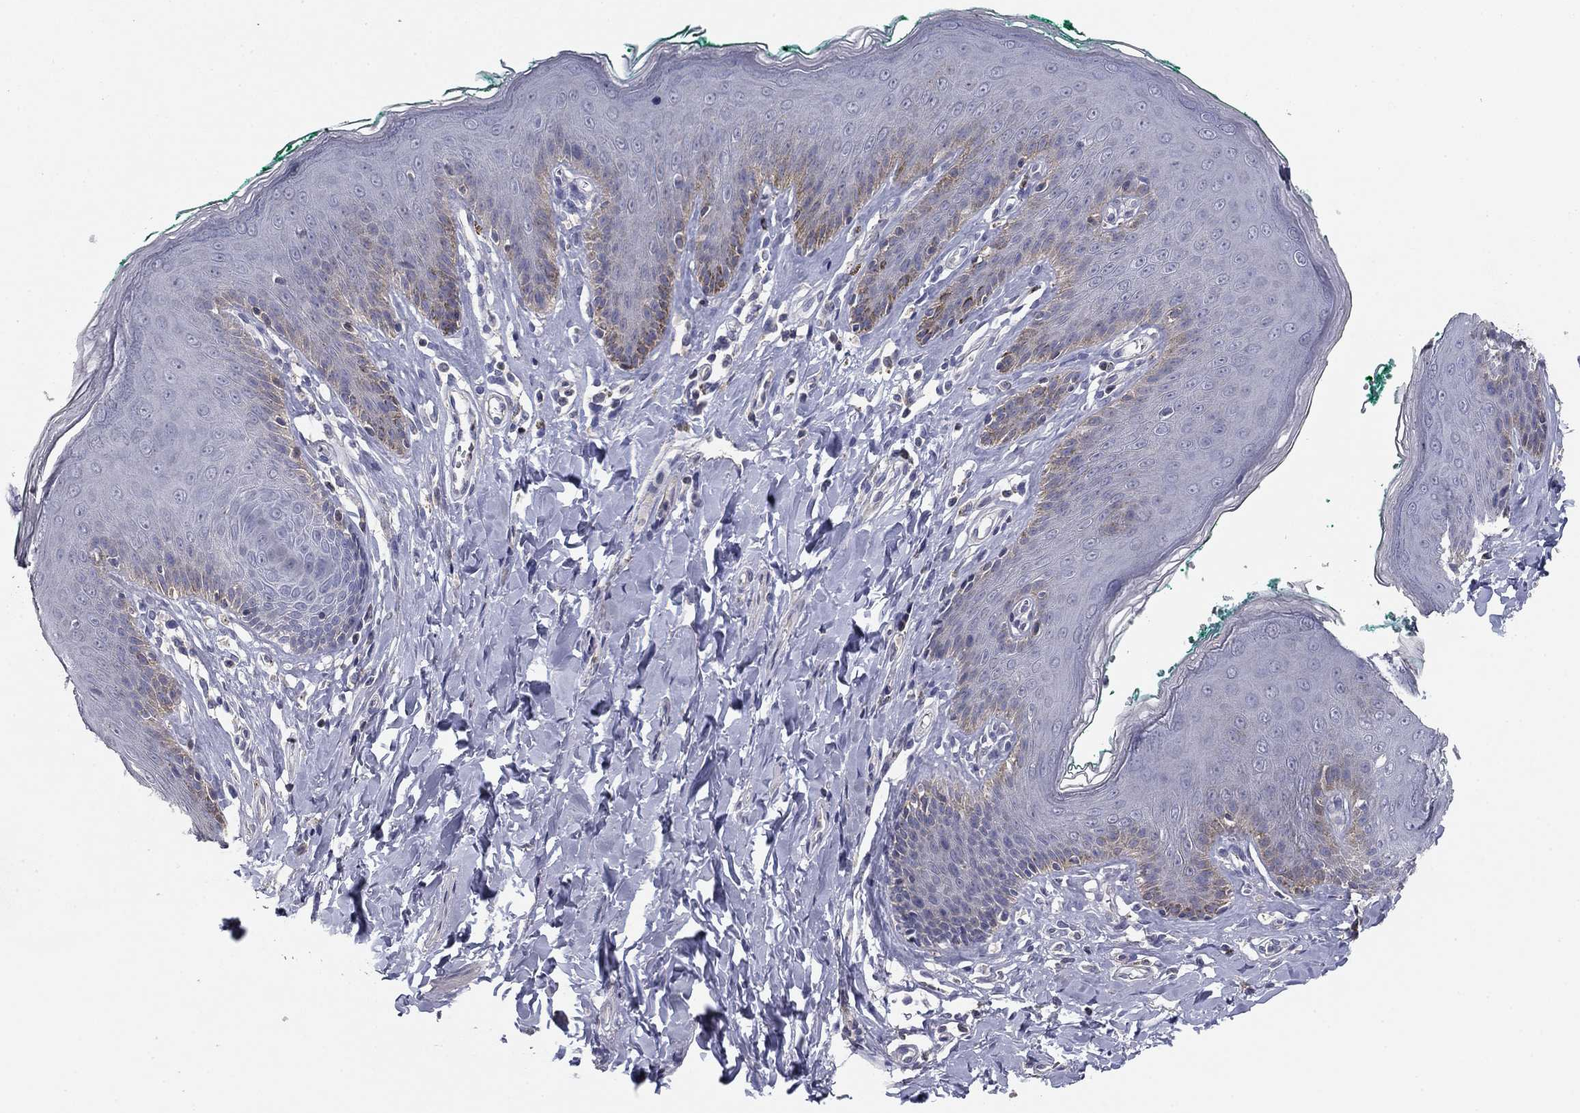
{"staining": {"intensity": "negative", "quantity": "none", "location": "none"}, "tissue": "skin", "cell_type": "Epidermal cells", "image_type": "normal", "snomed": [{"axis": "morphology", "description": "Normal tissue, NOS"}, {"axis": "topography", "description": "Vulva"}], "caption": "An immunohistochemistry photomicrograph of normal skin is shown. There is no staining in epidermal cells of skin. (DAB immunohistochemistry visualized using brightfield microscopy, high magnification).", "gene": "SEPTIN3", "patient": {"sex": "female", "age": 66}}